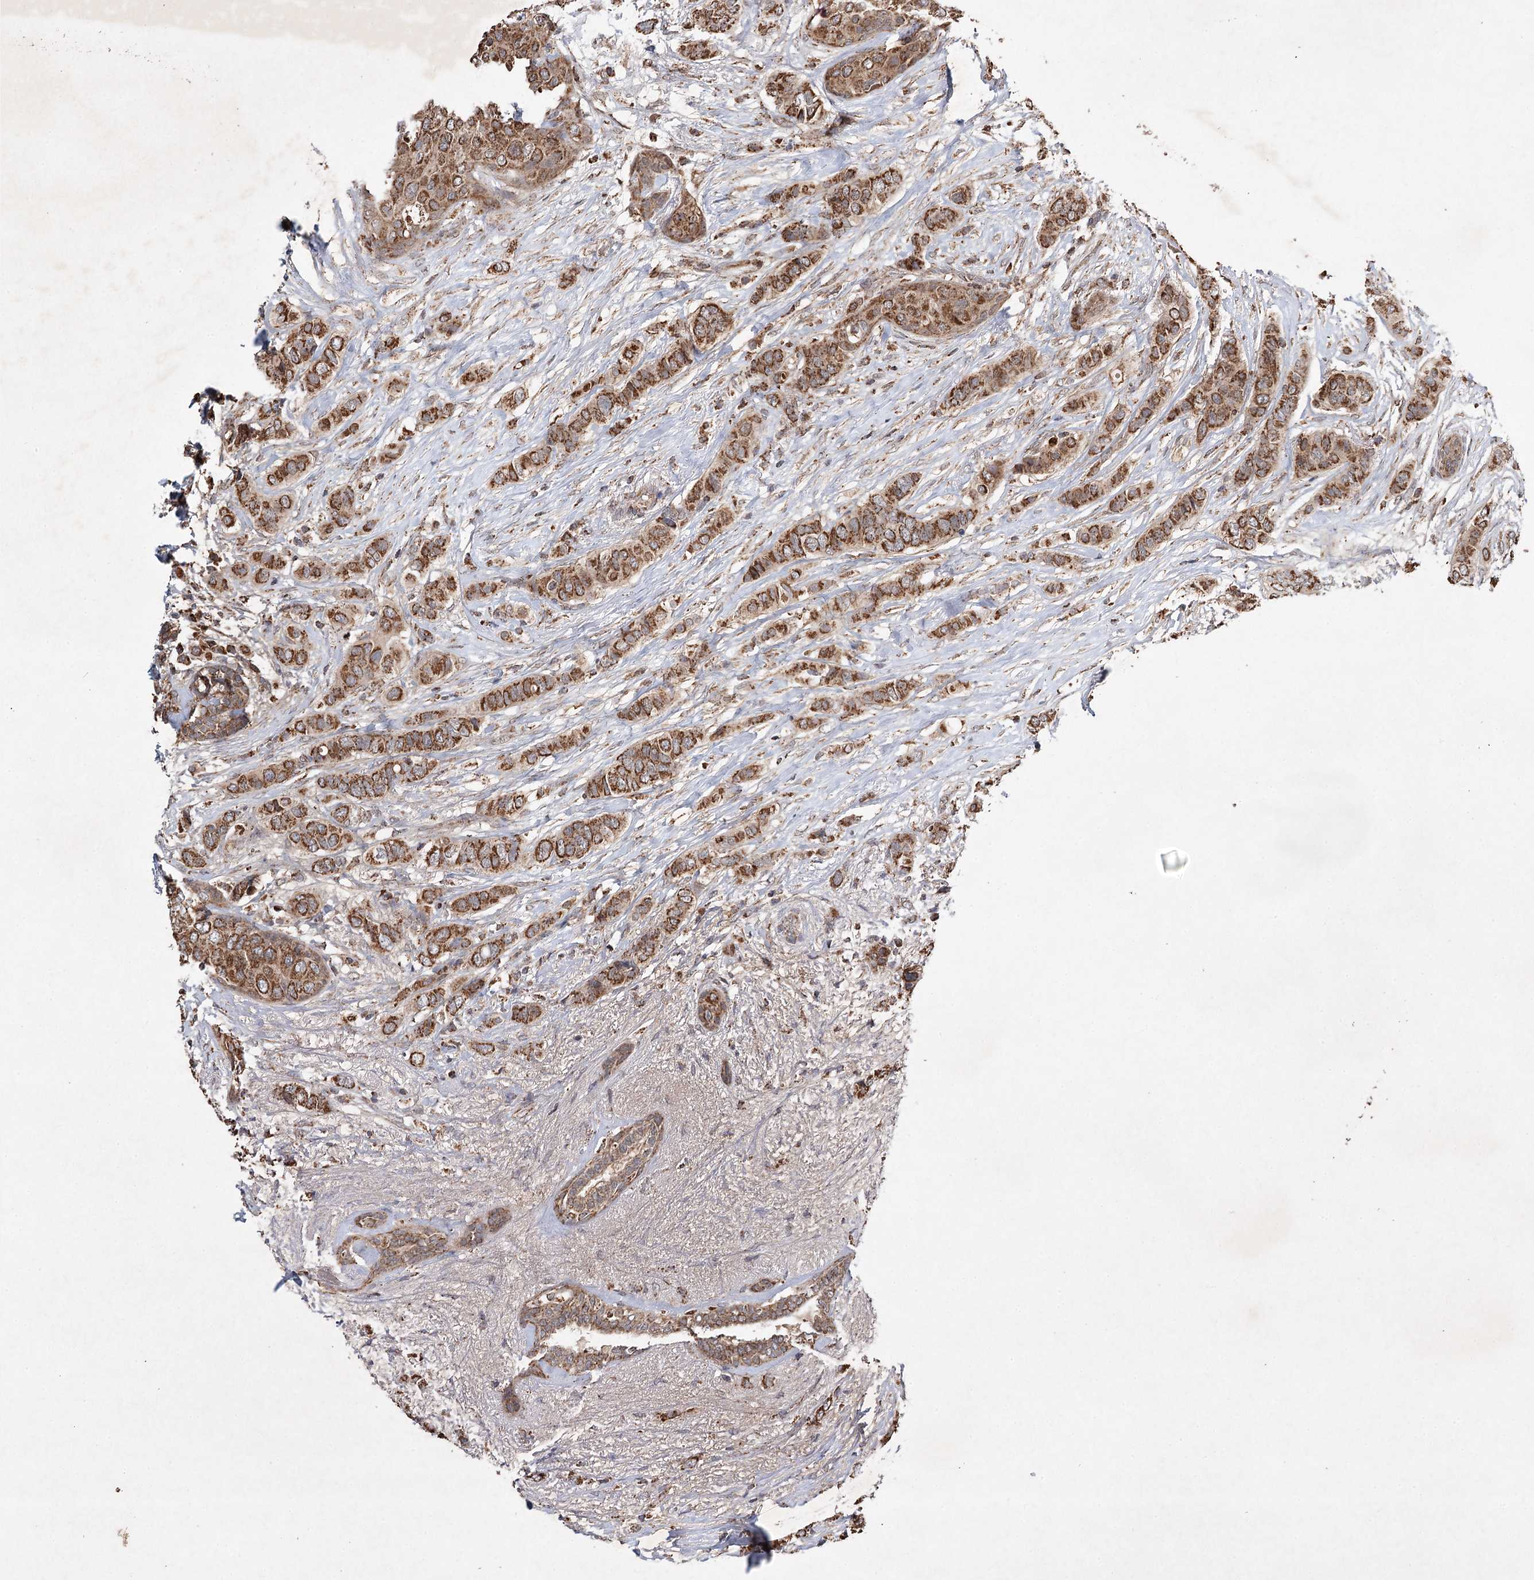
{"staining": {"intensity": "strong", "quantity": ">75%", "location": "cytoplasmic/membranous"}, "tissue": "breast cancer", "cell_type": "Tumor cells", "image_type": "cancer", "snomed": [{"axis": "morphology", "description": "Lobular carcinoma"}, {"axis": "topography", "description": "Breast"}], "caption": "Human breast cancer (lobular carcinoma) stained with a protein marker shows strong staining in tumor cells.", "gene": "PIK3CB", "patient": {"sex": "female", "age": 51}}